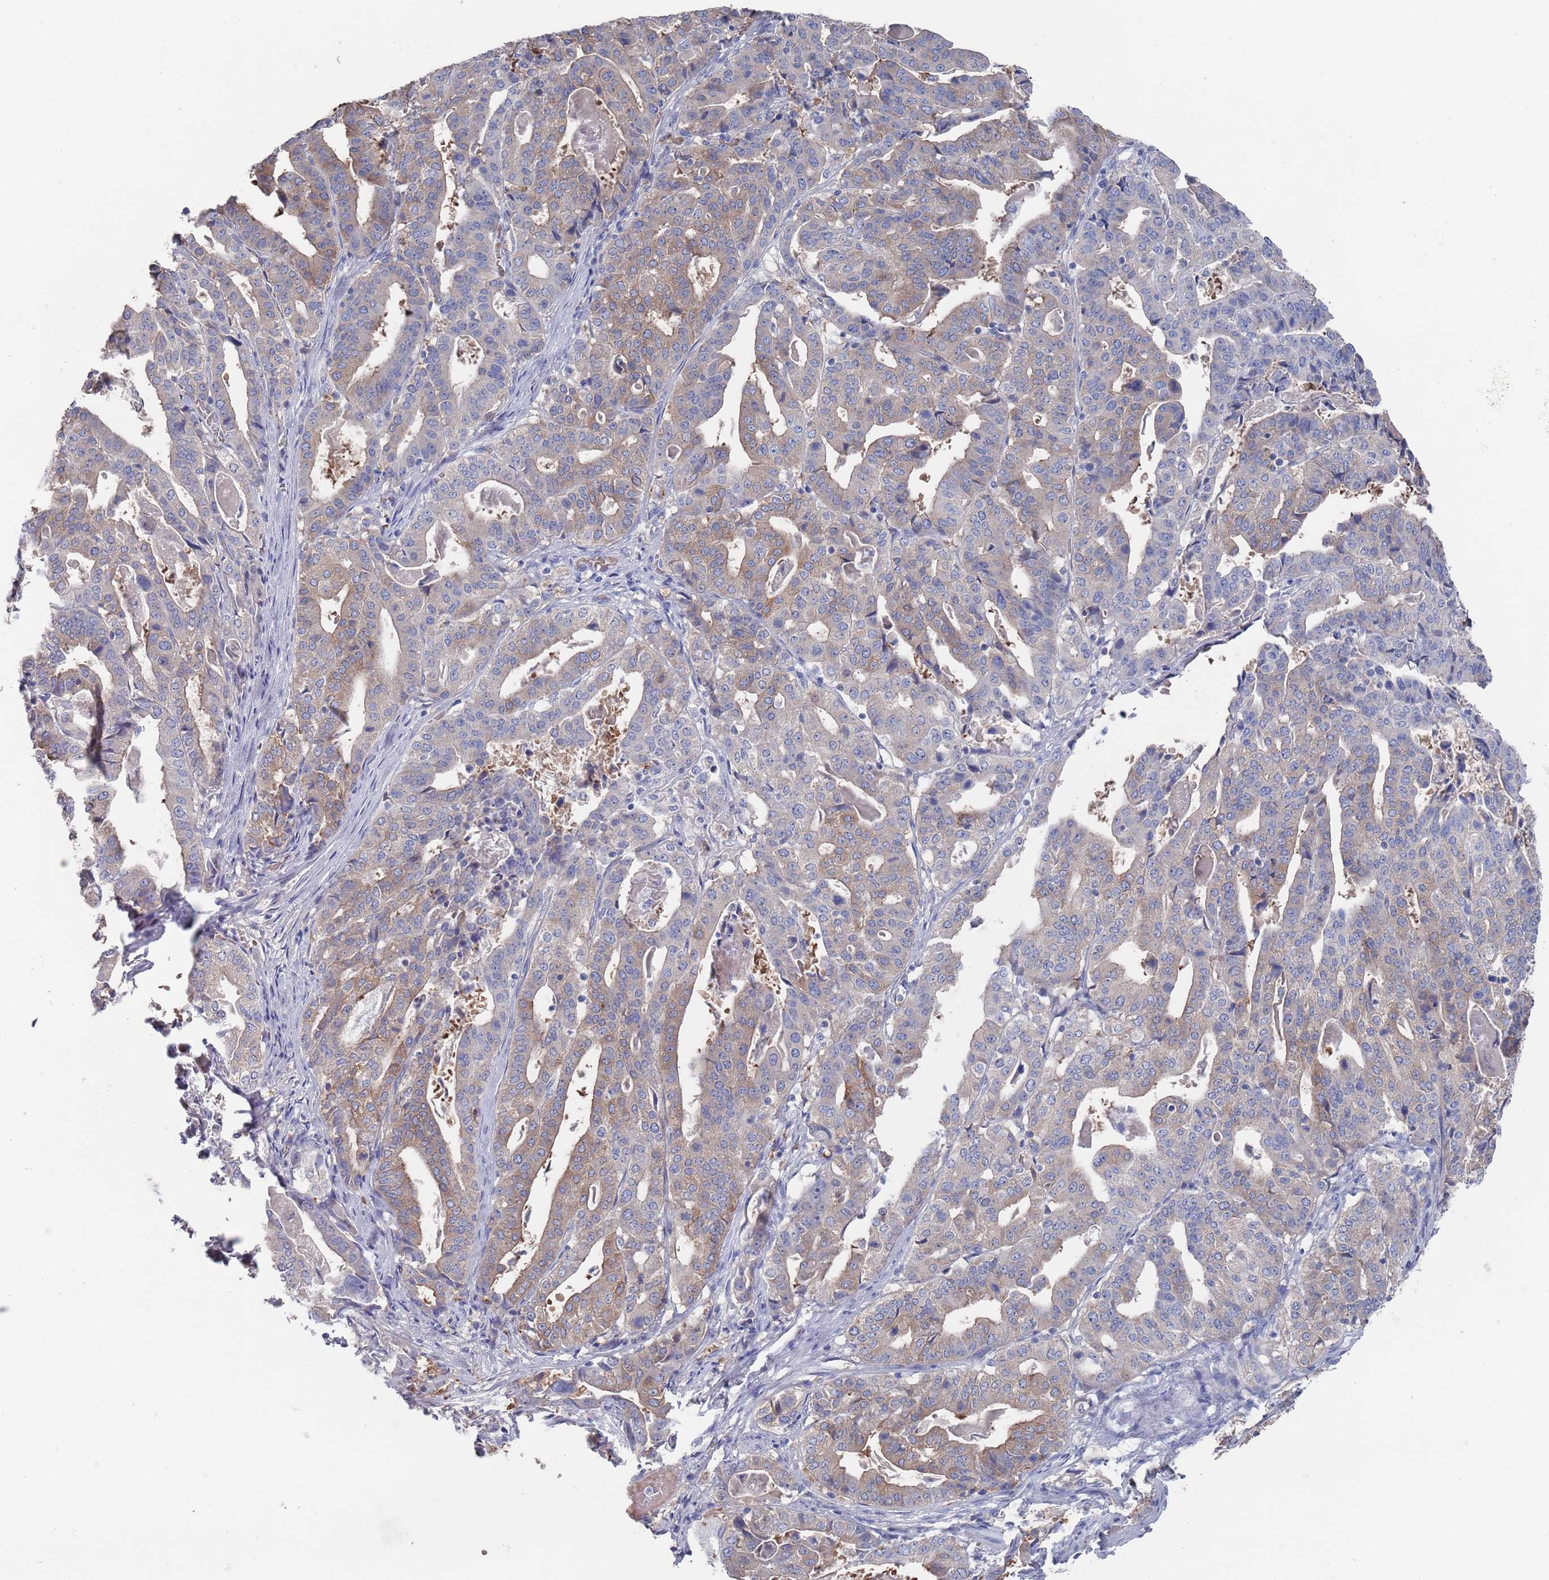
{"staining": {"intensity": "weak", "quantity": "25%-75%", "location": "cytoplasmic/membranous"}, "tissue": "stomach cancer", "cell_type": "Tumor cells", "image_type": "cancer", "snomed": [{"axis": "morphology", "description": "Adenocarcinoma, NOS"}, {"axis": "topography", "description": "Stomach"}], "caption": "Tumor cells reveal weak cytoplasmic/membranous expression in about 25%-75% of cells in stomach cancer (adenocarcinoma). The staining is performed using DAB brown chromogen to label protein expression. The nuclei are counter-stained blue using hematoxylin.", "gene": "TMCO3", "patient": {"sex": "male", "age": 48}}